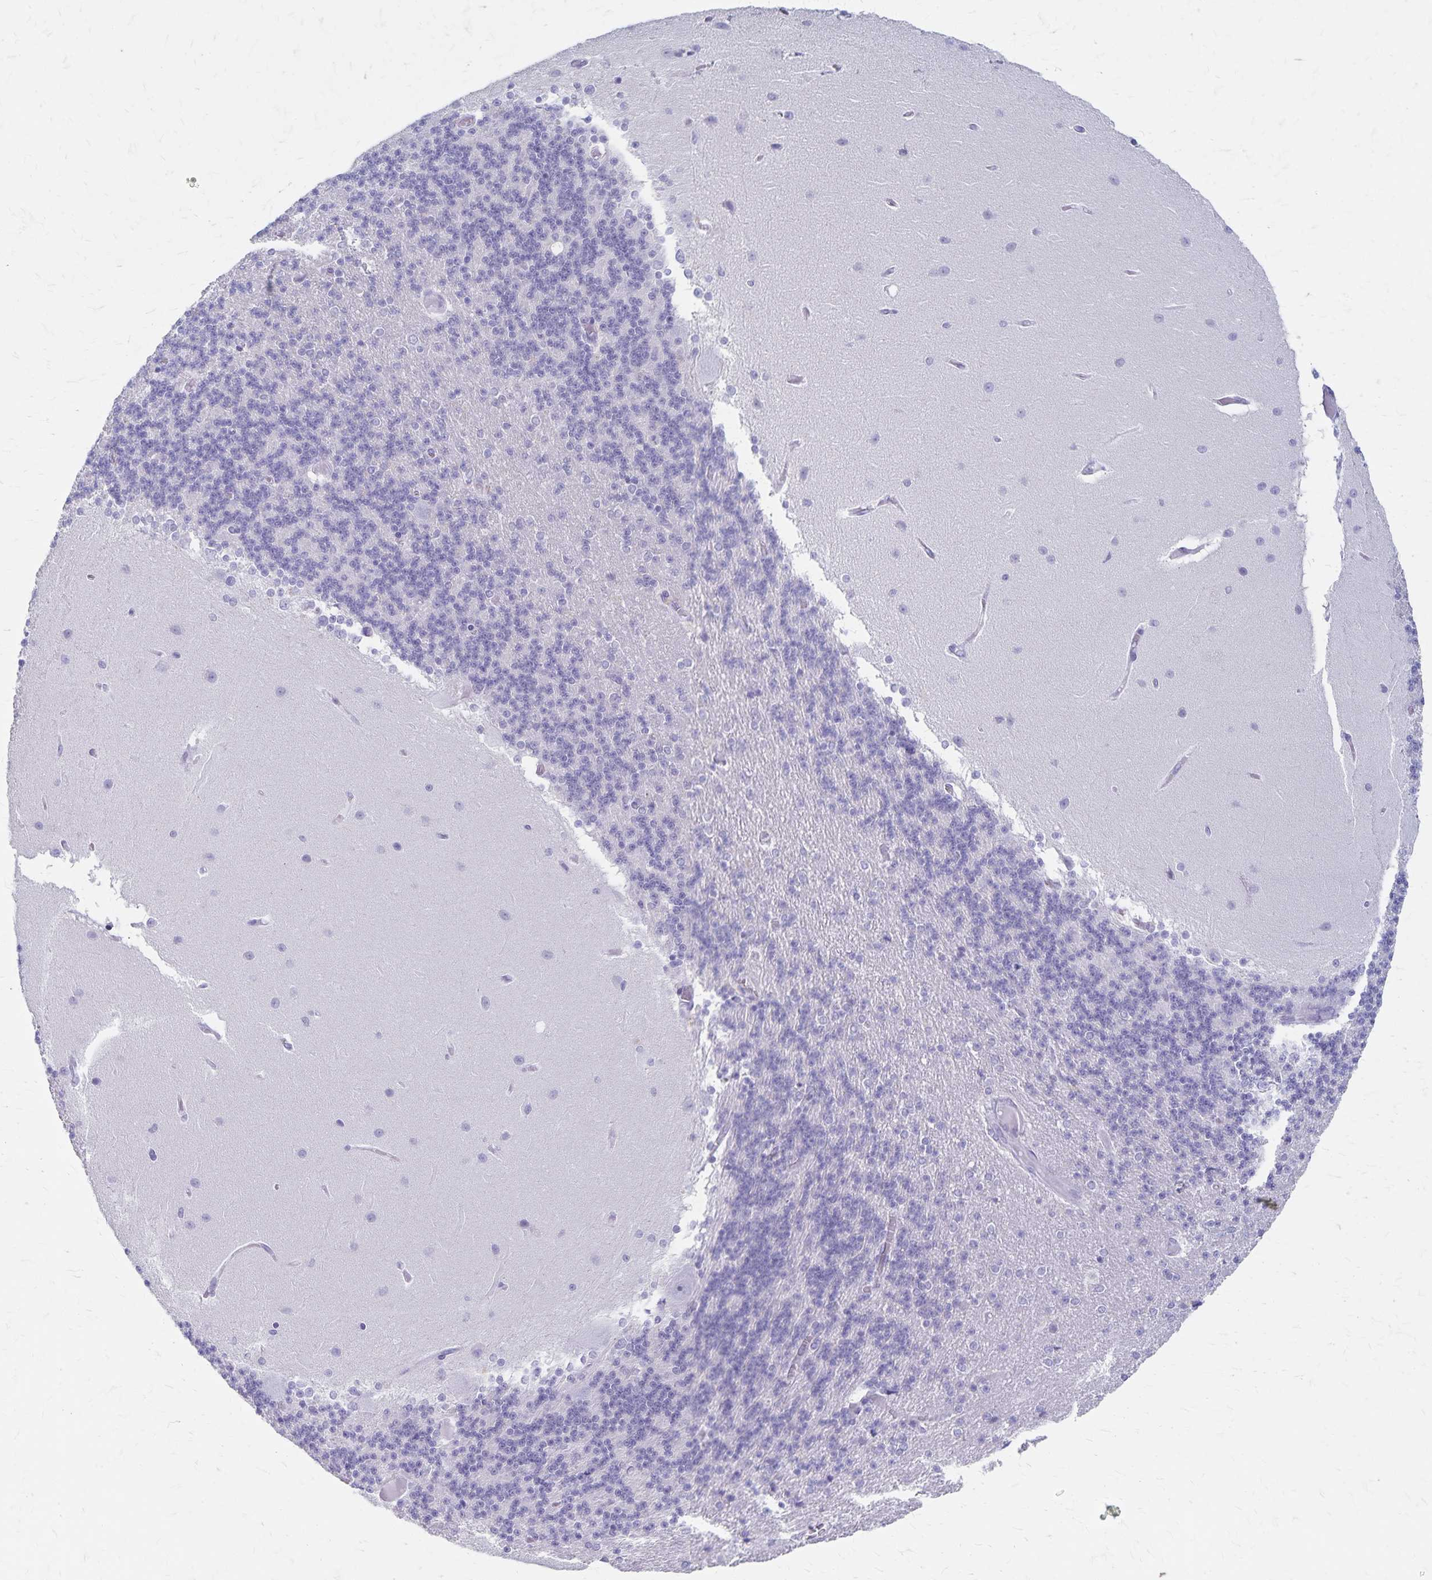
{"staining": {"intensity": "negative", "quantity": "none", "location": "none"}, "tissue": "cerebellum", "cell_type": "Cells in granular layer", "image_type": "normal", "snomed": [{"axis": "morphology", "description": "Normal tissue, NOS"}, {"axis": "topography", "description": "Cerebellum"}], "caption": "IHC photomicrograph of benign human cerebellum stained for a protein (brown), which exhibits no staining in cells in granular layer. The staining was performed using DAB to visualize the protein expression in brown, while the nuclei were stained in blue with hematoxylin (Magnification: 20x).", "gene": "GPBAR1", "patient": {"sex": "female", "age": 54}}